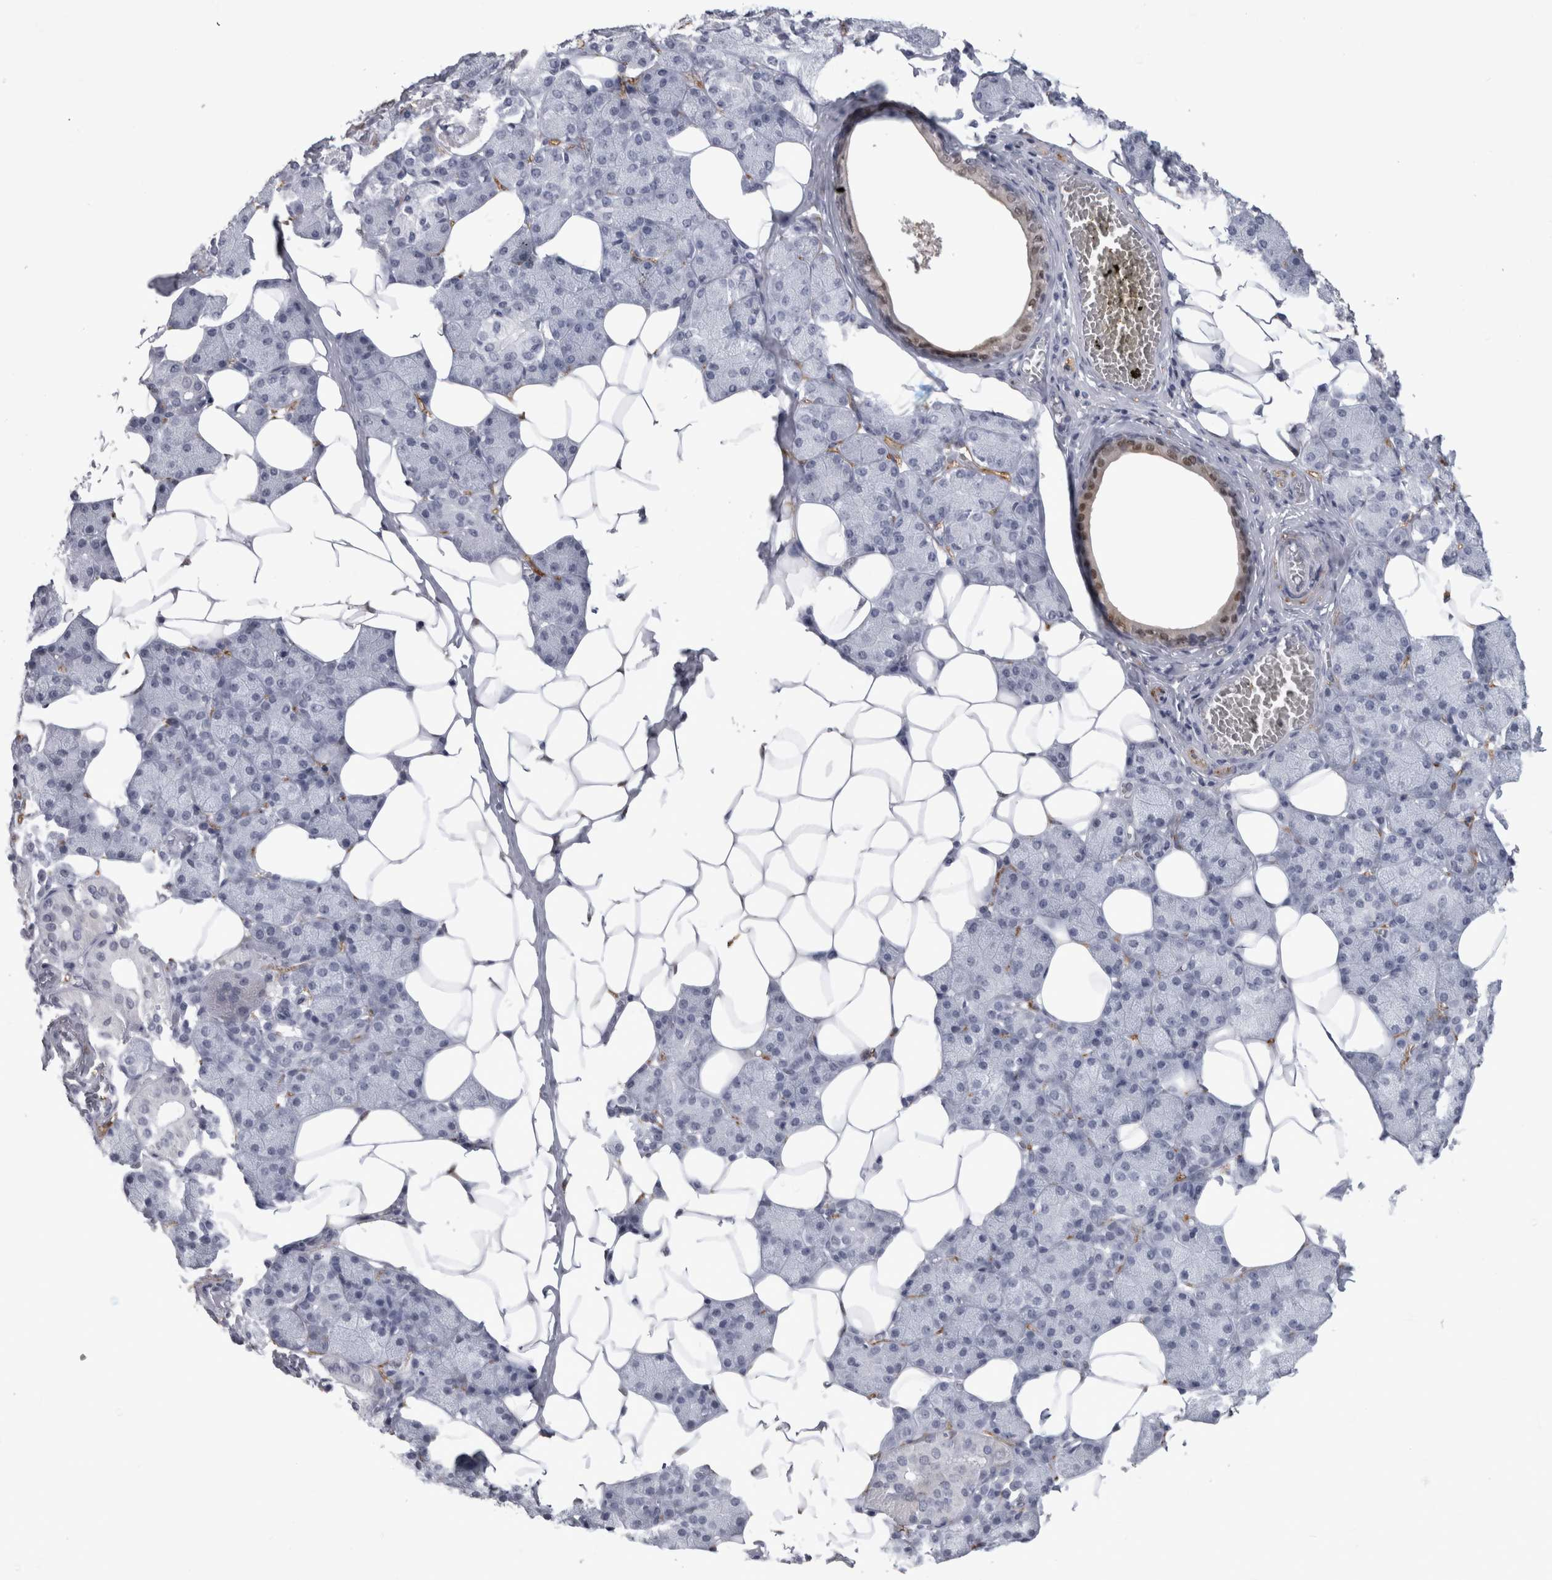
{"staining": {"intensity": "negative", "quantity": "none", "location": "none"}, "tissue": "salivary gland", "cell_type": "Glandular cells", "image_type": "normal", "snomed": [{"axis": "morphology", "description": "Normal tissue, NOS"}, {"axis": "topography", "description": "Salivary gland"}], "caption": "Histopathology image shows no protein staining in glandular cells of unremarkable salivary gland.", "gene": "ACOT7", "patient": {"sex": "female", "age": 33}}